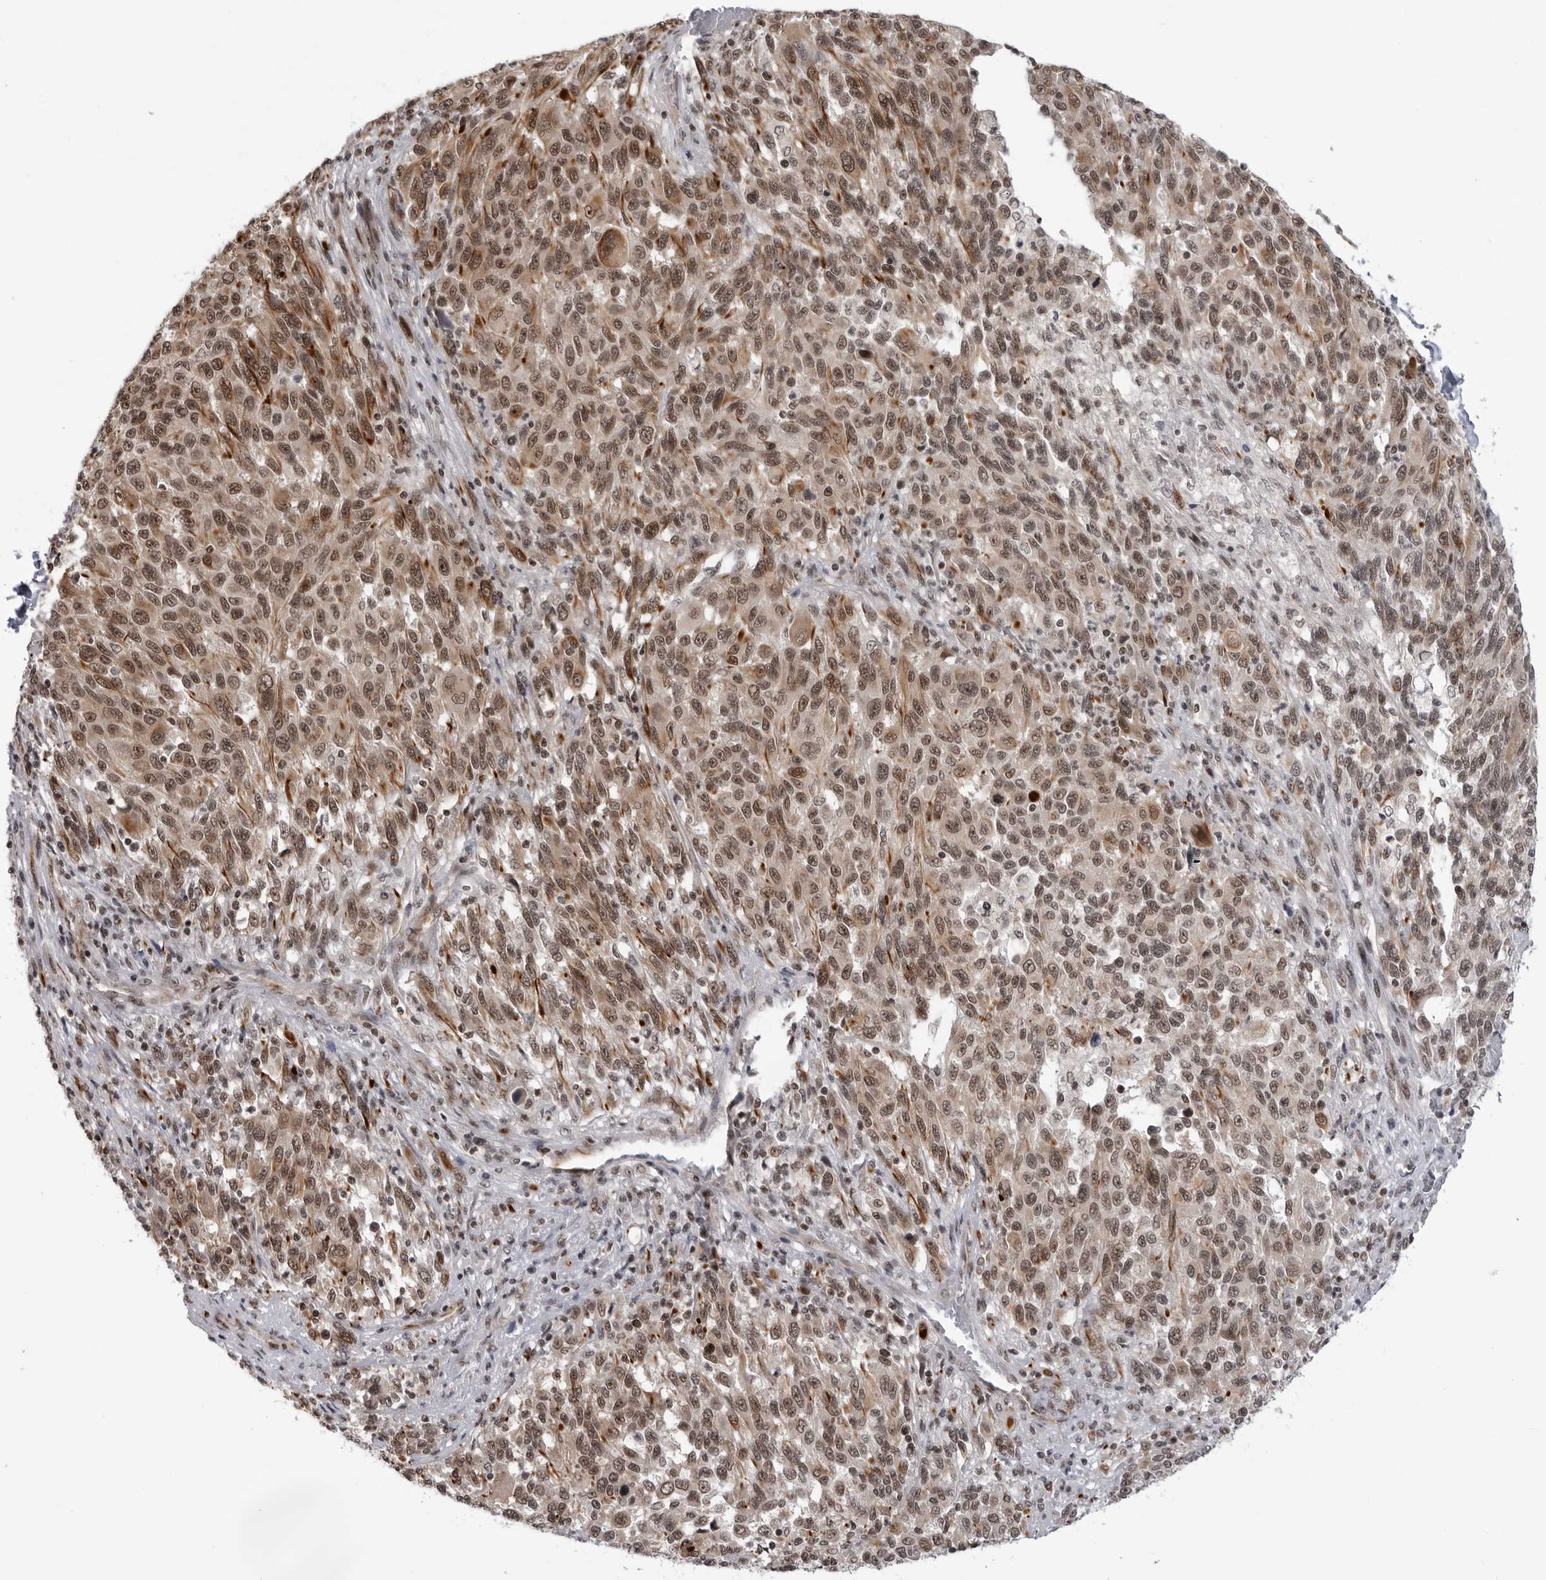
{"staining": {"intensity": "moderate", "quantity": ">75%", "location": "cytoplasmic/membranous,nuclear"}, "tissue": "melanoma", "cell_type": "Tumor cells", "image_type": "cancer", "snomed": [{"axis": "morphology", "description": "Malignant melanoma, Metastatic site"}, {"axis": "topography", "description": "Lymph node"}], "caption": "Immunohistochemical staining of melanoma shows medium levels of moderate cytoplasmic/membranous and nuclear protein expression in about >75% of tumor cells. (IHC, brightfield microscopy, high magnification).", "gene": "TRIM66", "patient": {"sex": "male", "age": 61}}